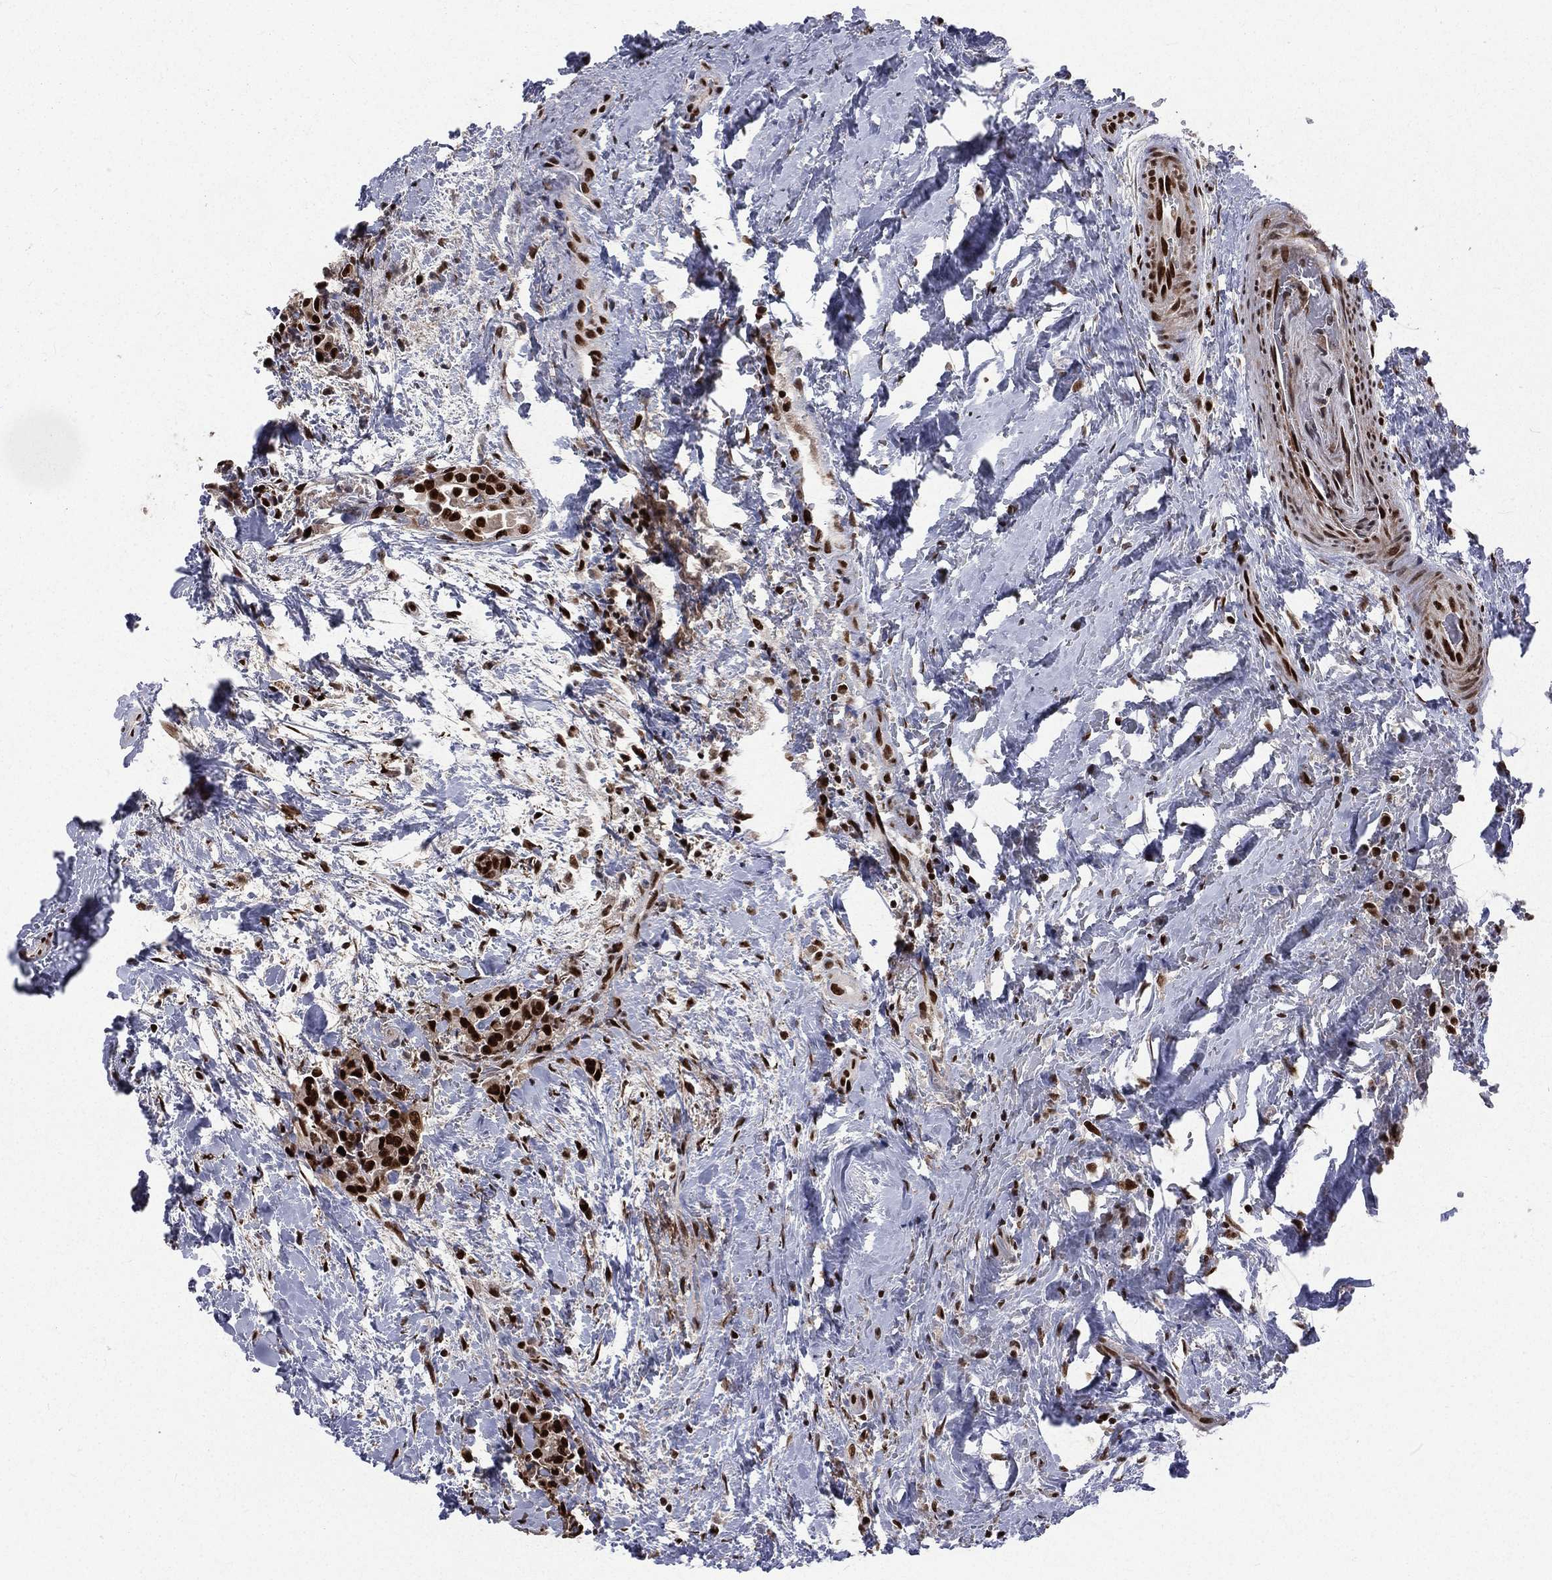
{"staining": {"intensity": "strong", "quantity": ">75%", "location": "nuclear"}, "tissue": "thyroid cancer", "cell_type": "Tumor cells", "image_type": "cancer", "snomed": [{"axis": "morphology", "description": "Papillary adenocarcinoma, NOS"}, {"axis": "topography", "description": "Thyroid gland"}], "caption": "Protein staining demonstrates strong nuclear positivity in approximately >75% of tumor cells in thyroid cancer (papillary adenocarcinoma). Nuclei are stained in blue.", "gene": "POLB", "patient": {"sex": "male", "age": 61}}